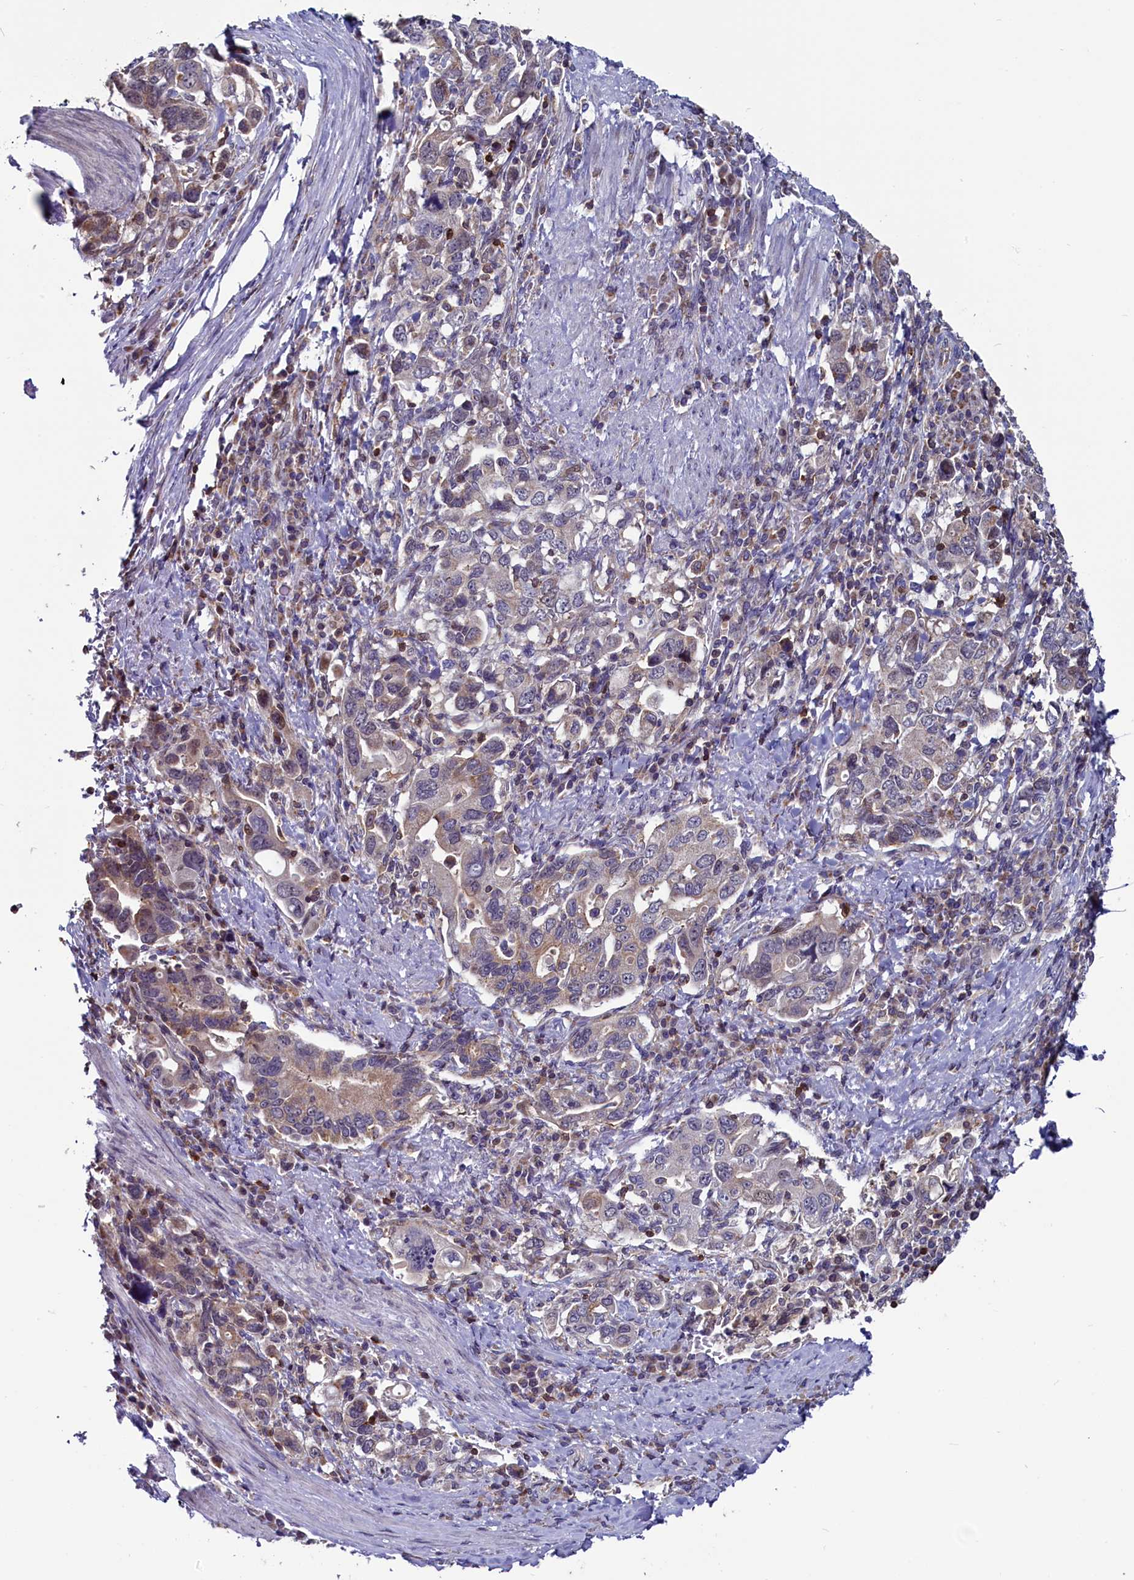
{"staining": {"intensity": "weak", "quantity": "25%-75%", "location": "cytoplasmic/membranous"}, "tissue": "stomach cancer", "cell_type": "Tumor cells", "image_type": "cancer", "snomed": [{"axis": "morphology", "description": "Adenocarcinoma, NOS"}, {"axis": "topography", "description": "Stomach, upper"}, {"axis": "topography", "description": "Stomach"}], "caption": "High-magnification brightfield microscopy of stomach cancer (adenocarcinoma) stained with DAB (3,3'-diaminobenzidine) (brown) and counterstained with hematoxylin (blue). tumor cells exhibit weak cytoplasmic/membranous expression is identified in about25%-75% of cells.", "gene": "CIAPIN1", "patient": {"sex": "male", "age": 62}}